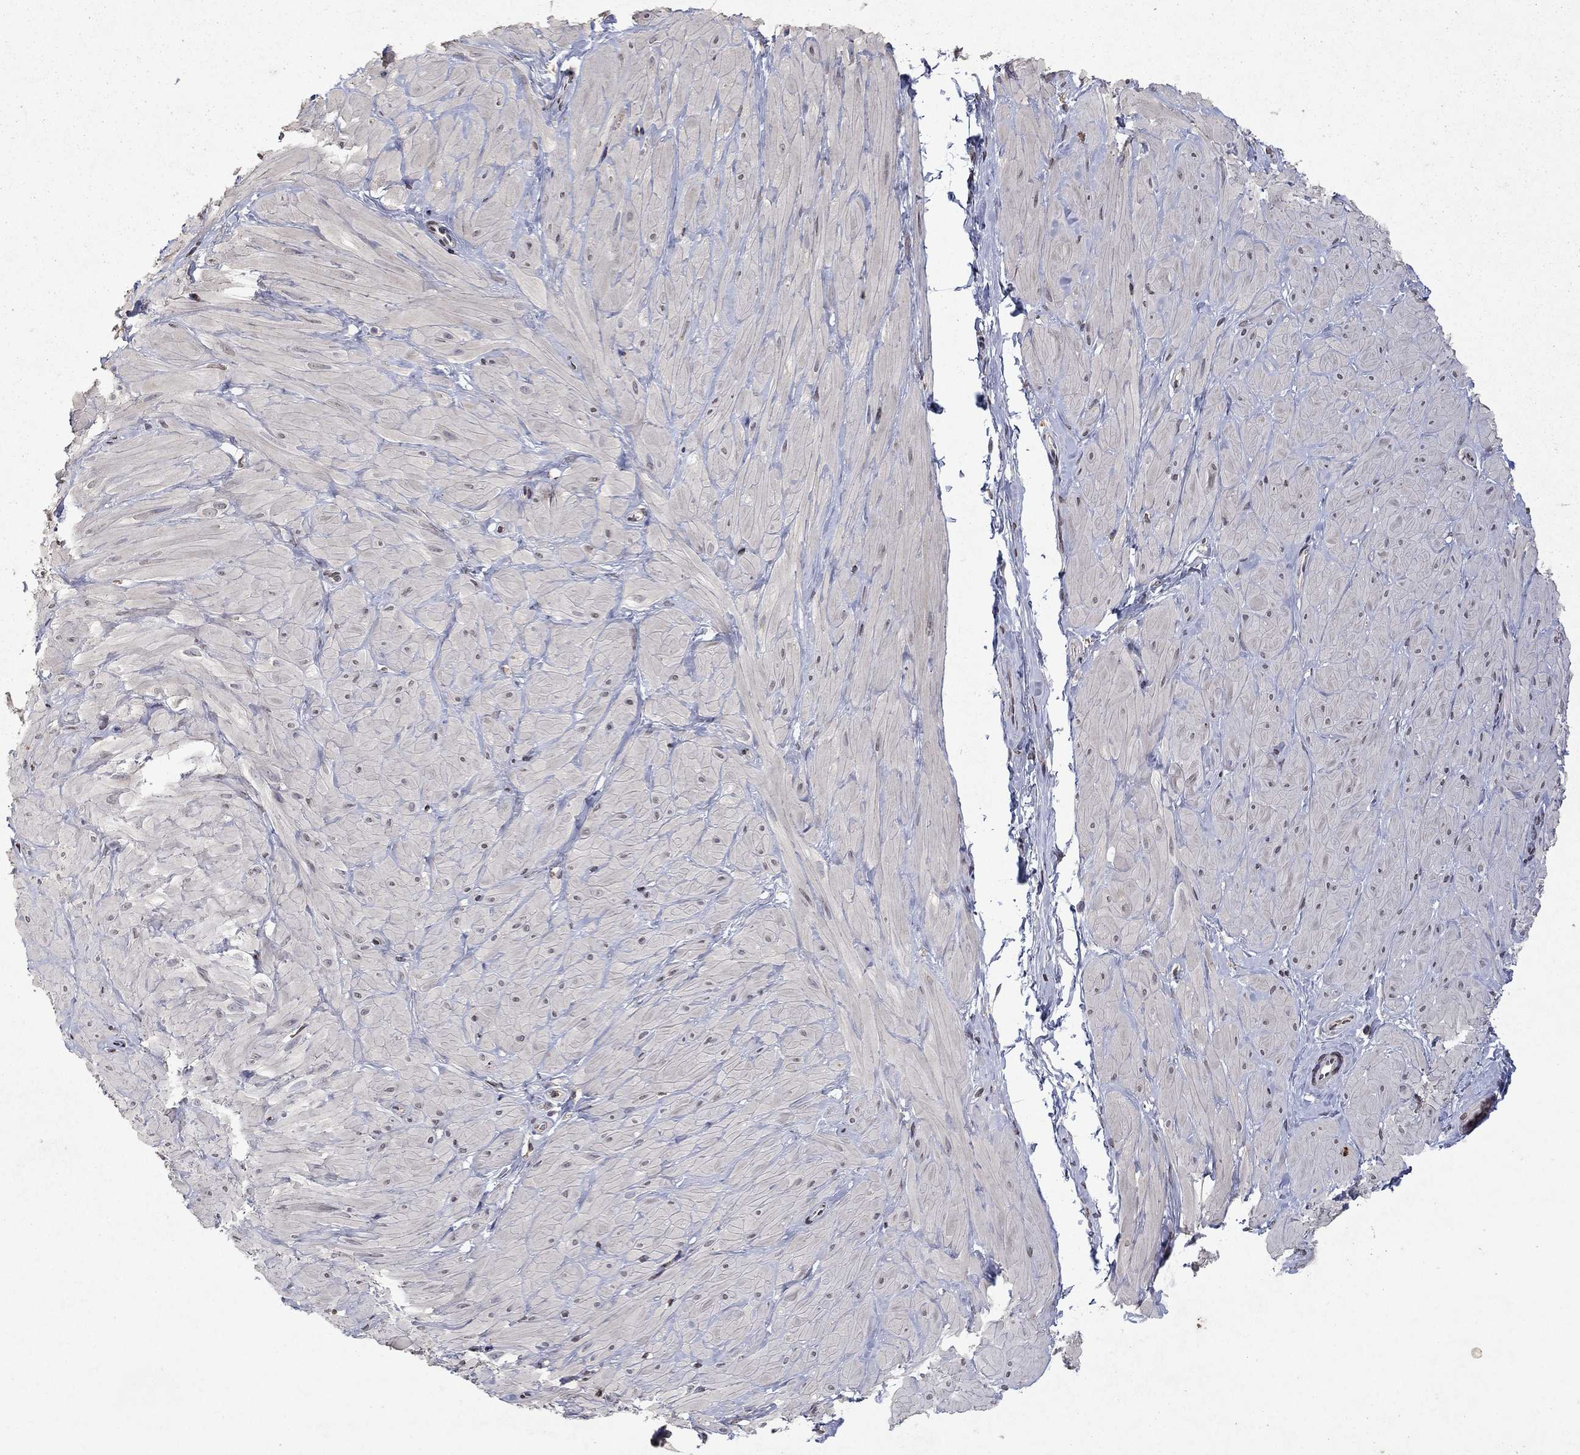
{"staining": {"intensity": "negative", "quantity": "none", "location": "none"}, "tissue": "soft tissue", "cell_type": "Fibroblasts", "image_type": "normal", "snomed": [{"axis": "morphology", "description": "Normal tissue, NOS"}, {"axis": "topography", "description": "Smooth muscle"}, {"axis": "topography", "description": "Peripheral nerve tissue"}], "caption": "High magnification brightfield microscopy of normal soft tissue stained with DAB (brown) and counterstained with hematoxylin (blue): fibroblasts show no significant positivity. (Brightfield microscopy of DAB (3,3'-diaminobenzidine) immunohistochemistry (IHC) at high magnification).", "gene": "TTC38", "patient": {"sex": "male", "age": 22}}